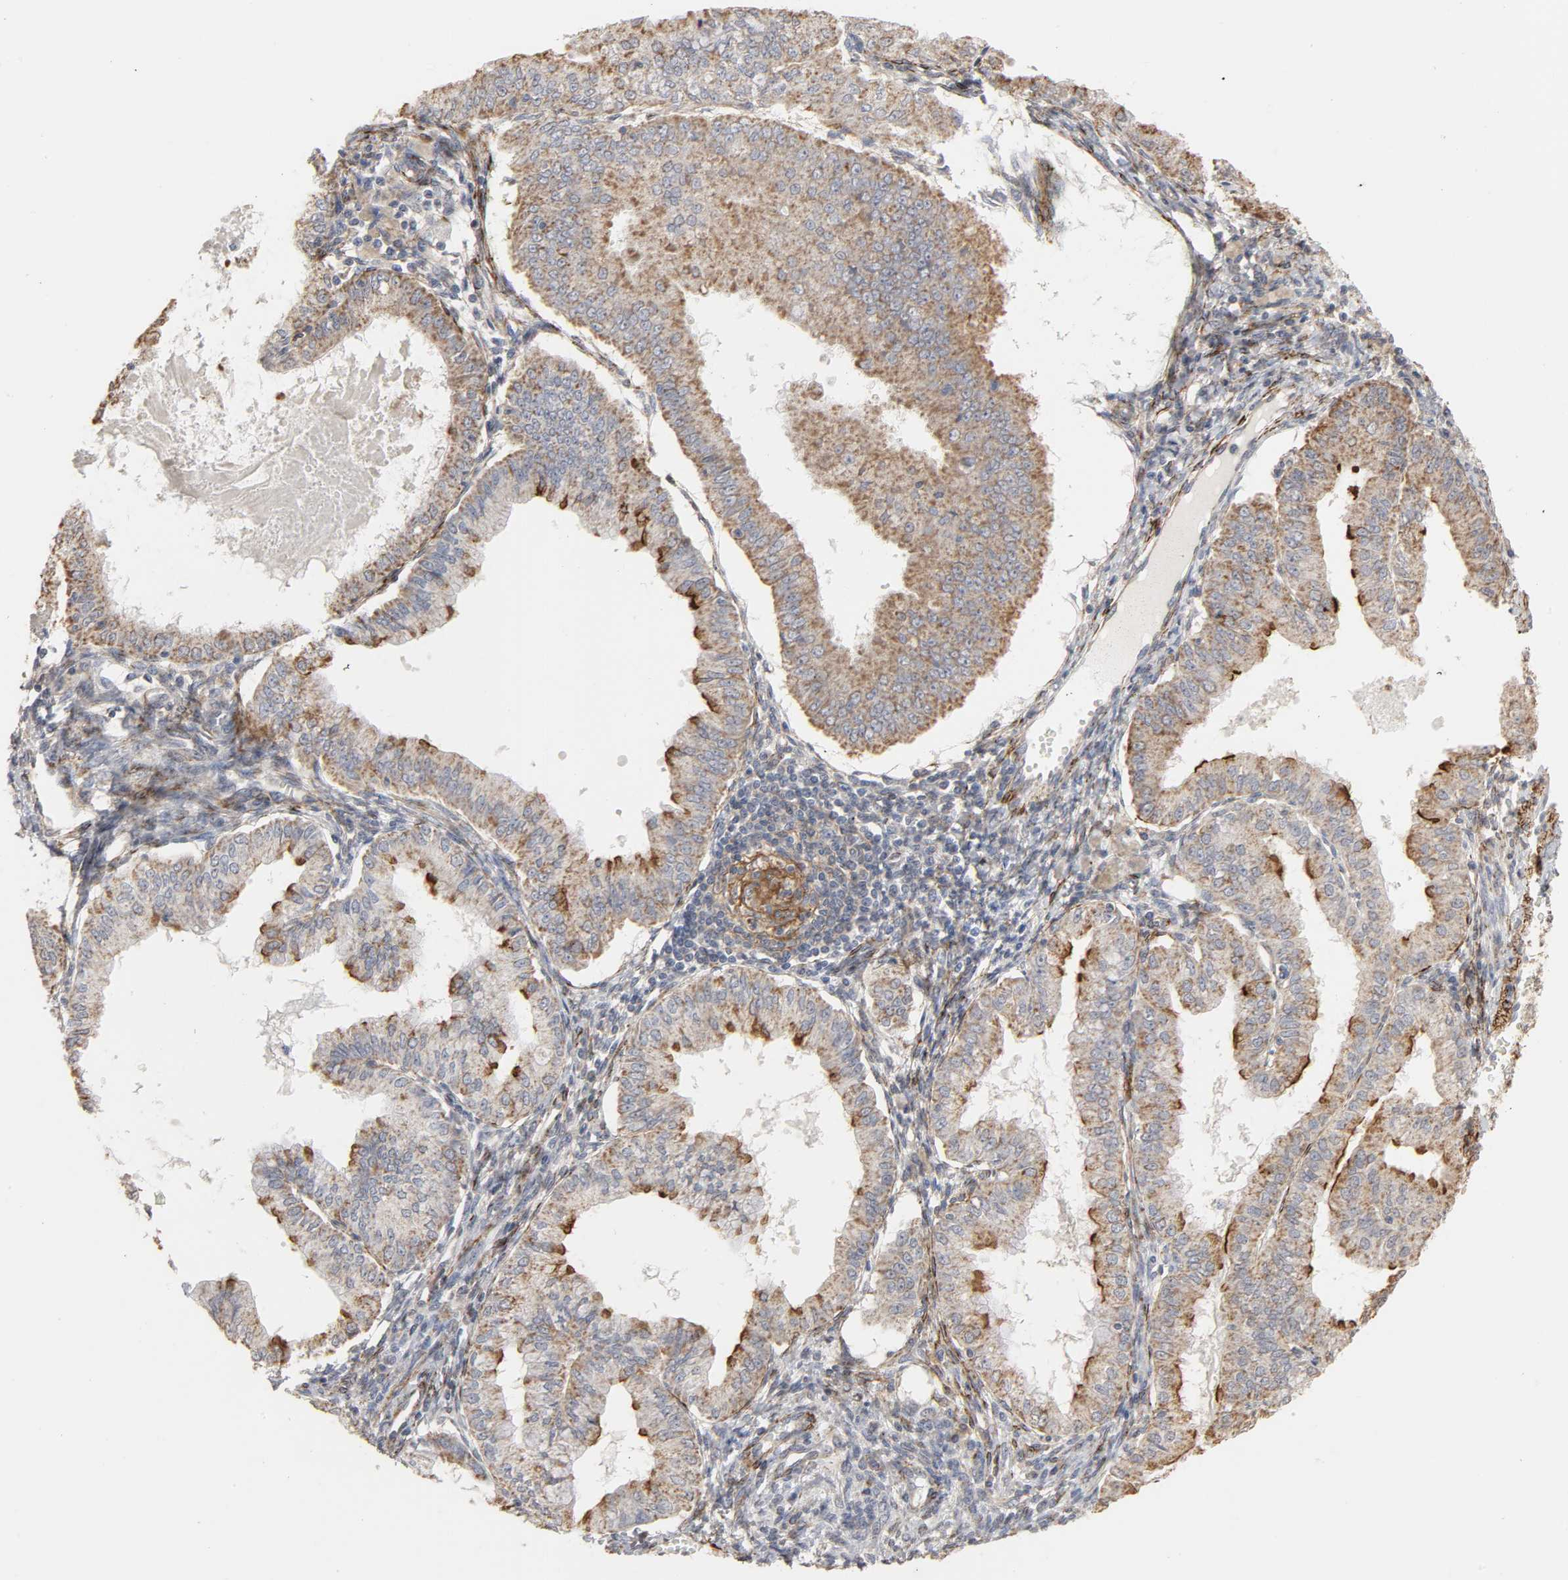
{"staining": {"intensity": "moderate", "quantity": ">75%", "location": "cytoplasmic/membranous"}, "tissue": "endometrial cancer", "cell_type": "Tumor cells", "image_type": "cancer", "snomed": [{"axis": "morphology", "description": "Adenocarcinoma, NOS"}, {"axis": "topography", "description": "Endometrium"}], "caption": "Endometrial cancer (adenocarcinoma) tissue reveals moderate cytoplasmic/membranous positivity in approximately >75% of tumor cells, visualized by immunohistochemistry. (Stains: DAB in brown, nuclei in blue, Microscopy: brightfield microscopy at high magnification).", "gene": "GNG2", "patient": {"sex": "female", "age": 76}}